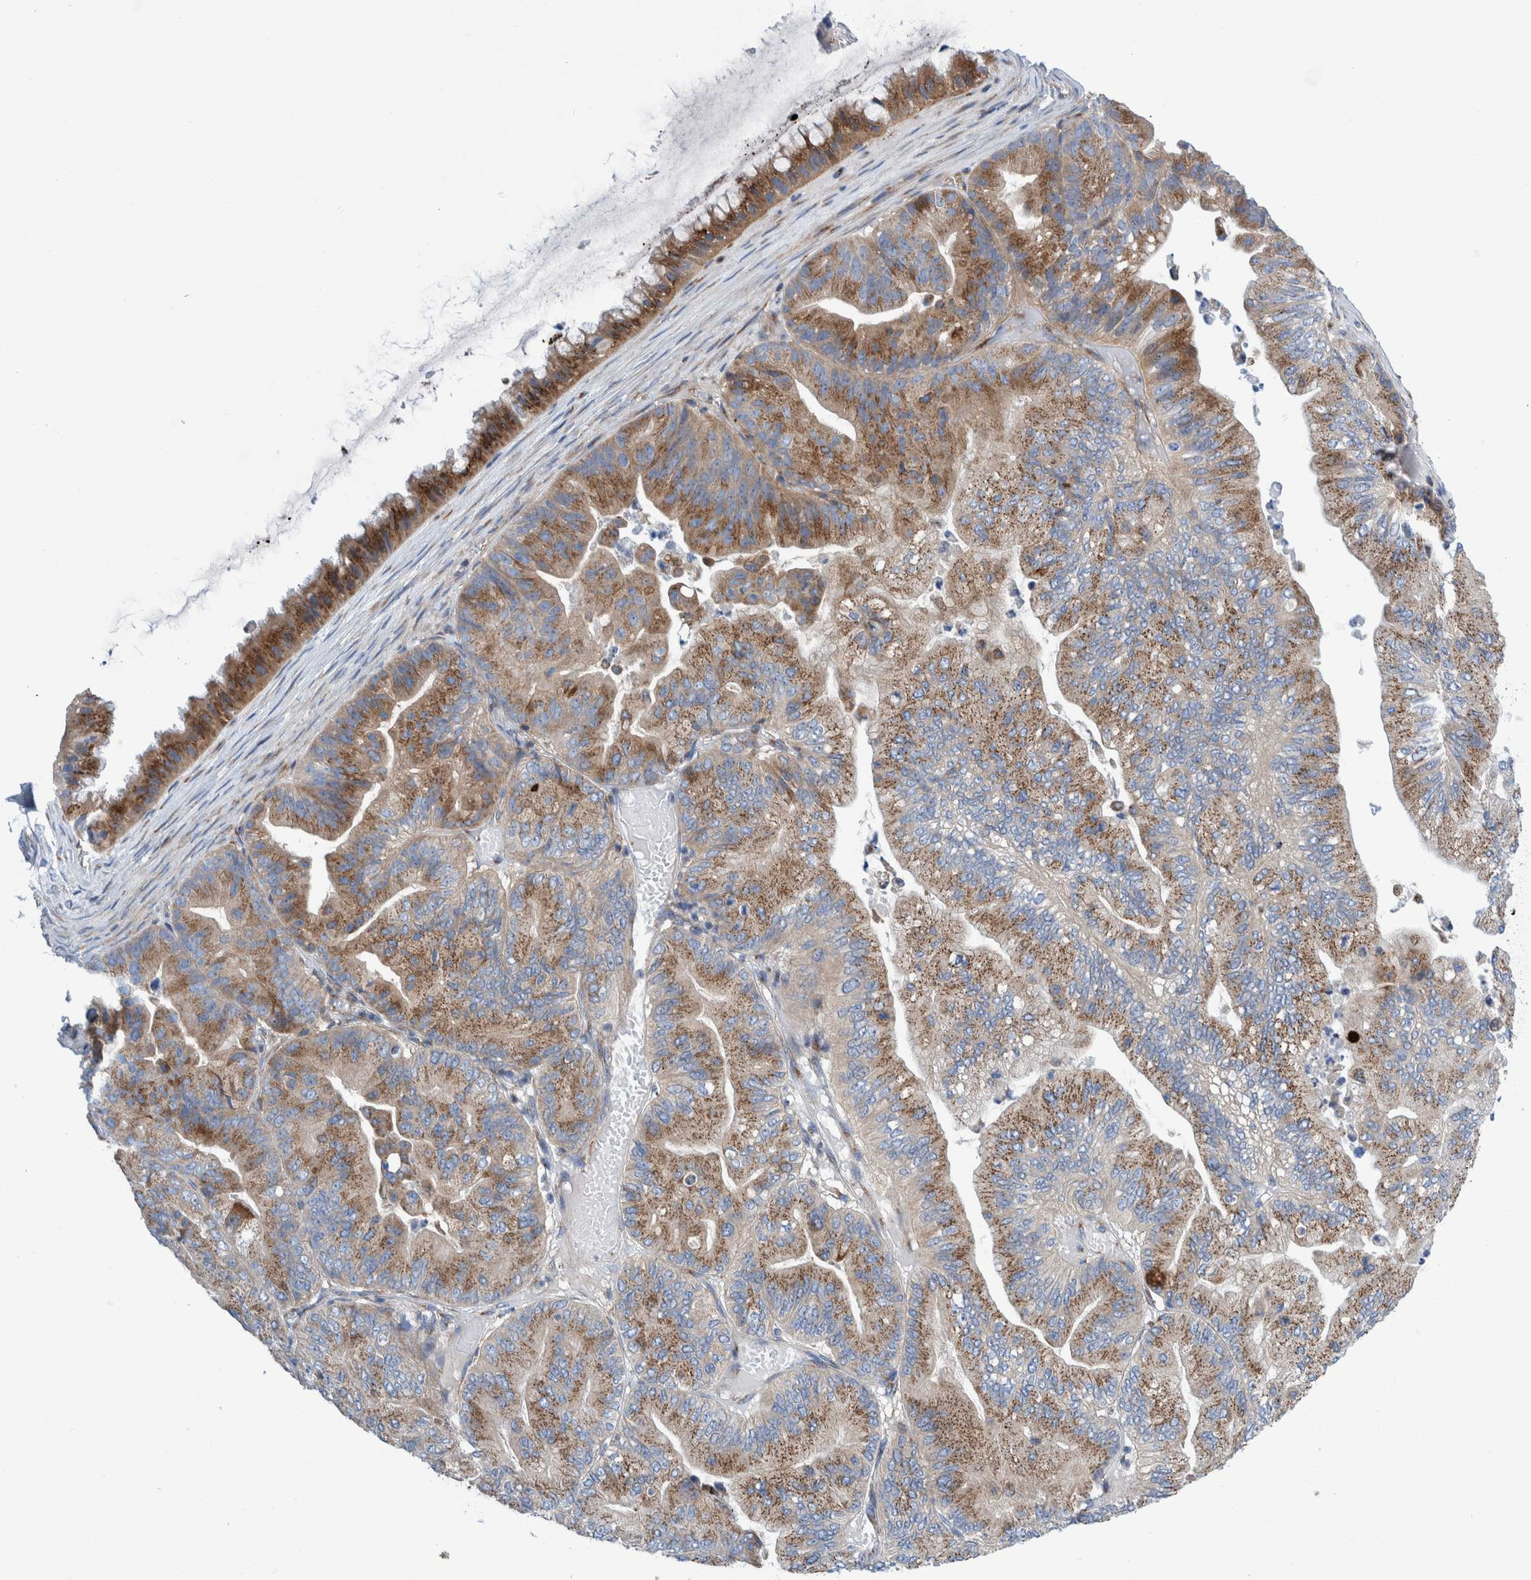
{"staining": {"intensity": "moderate", "quantity": "25%-75%", "location": "cytoplasmic/membranous"}, "tissue": "ovarian cancer", "cell_type": "Tumor cells", "image_type": "cancer", "snomed": [{"axis": "morphology", "description": "Cystadenocarcinoma, mucinous, NOS"}, {"axis": "topography", "description": "Ovary"}], "caption": "Ovarian cancer stained with DAB (3,3'-diaminobenzidine) immunohistochemistry demonstrates medium levels of moderate cytoplasmic/membranous positivity in approximately 25%-75% of tumor cells. The protein of interest is shown in brown color, while the nuclei are stained blue.", "gene": "TRIM58", "patient": {"sex": "female", "age": 61}}